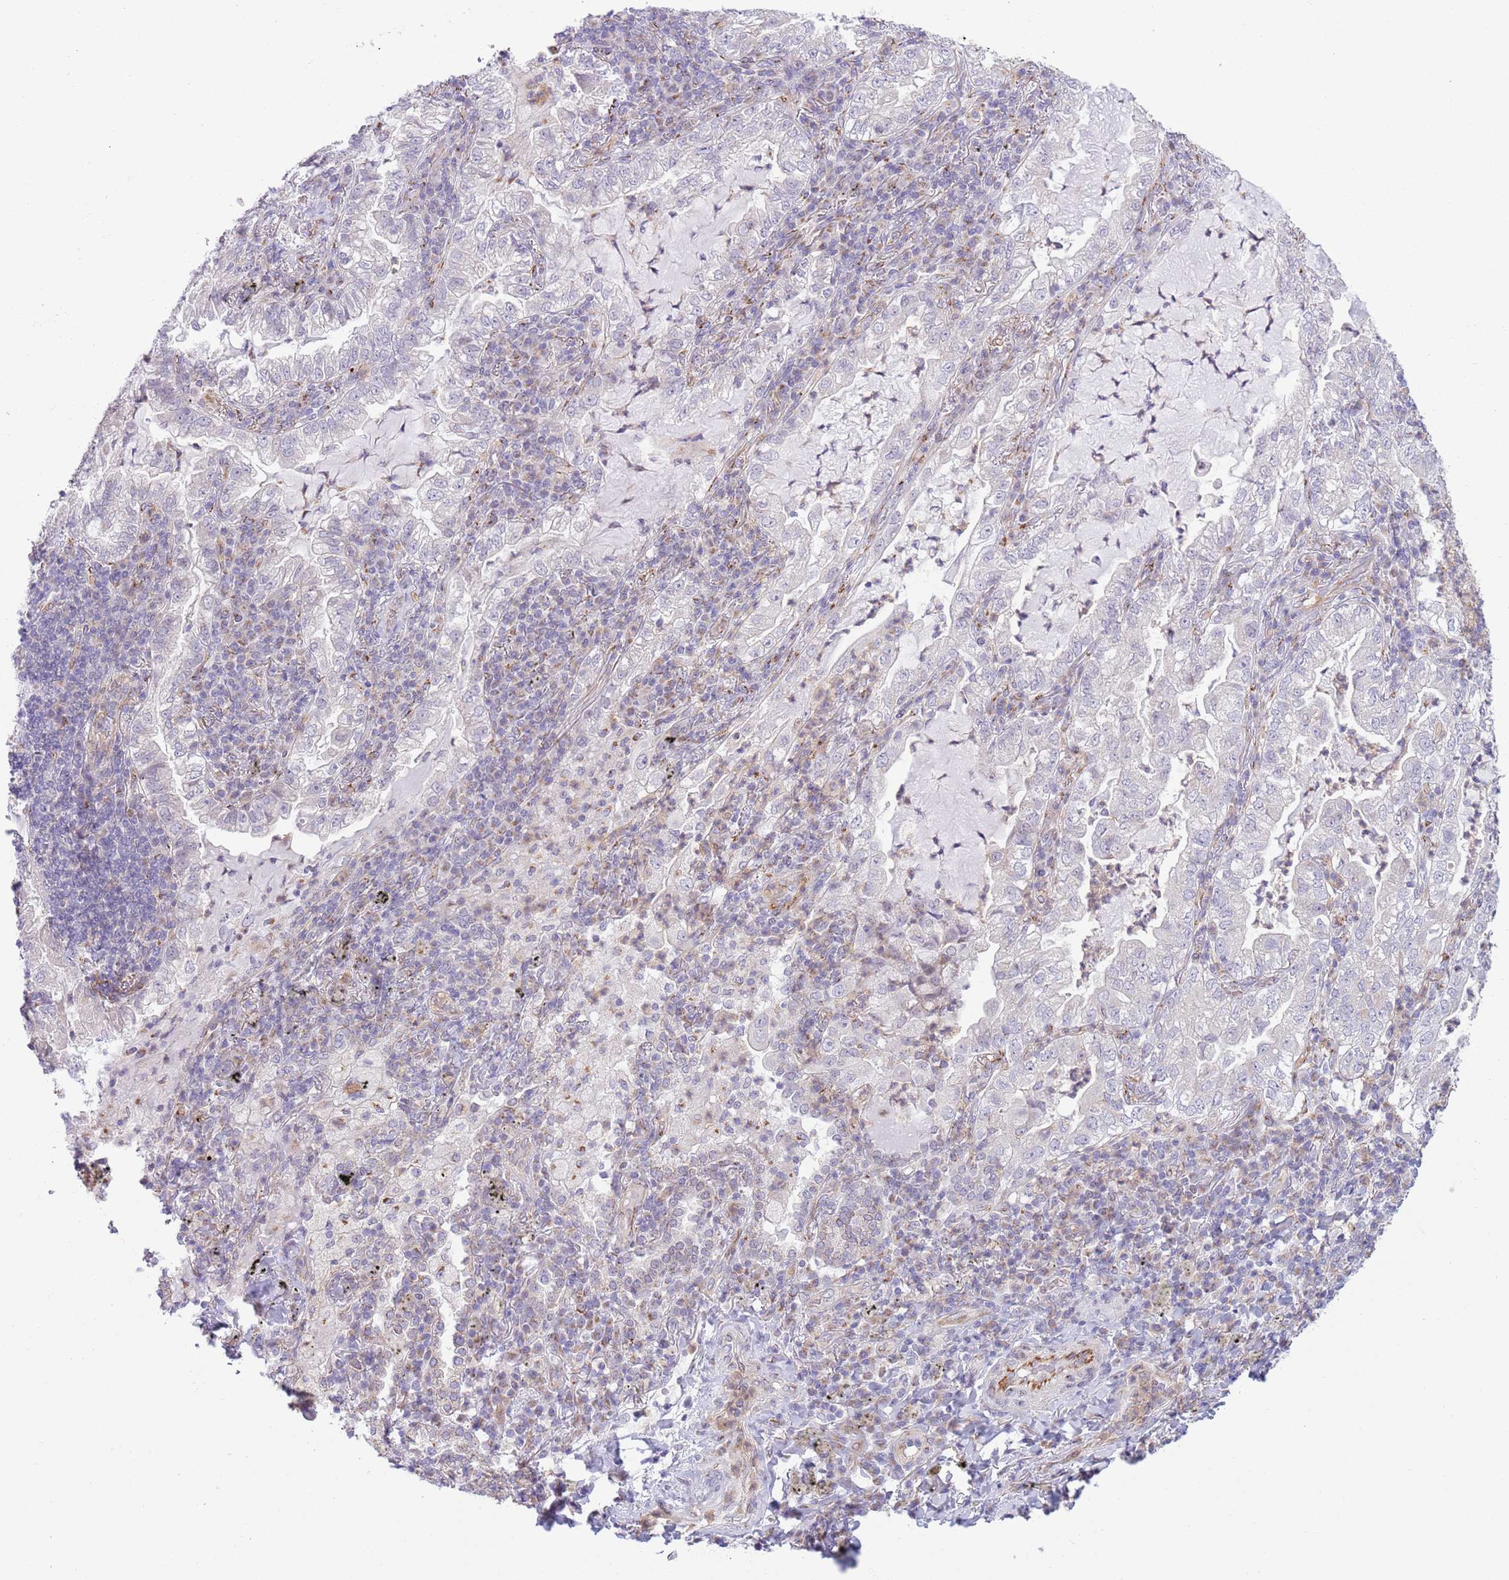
{"staining": {"intensity": "negative", "quantity": "none", "location": "none"}, "tissue": "lung cancer", "cell_type": "Tumor cells", "image_type": "cancer", "snomed": [{"axis": "morphology", "description": "Adenocarcinoma, NOS"}, {"axis": "topography", "description": "Lung"}], "caption": "This is an immunohistochemistry histopathology image of human lung adenocarcinoma. There is no expression in tumor cells.", "gene": "C20orf96", "patient": {"sex": "female", "age": 73}}